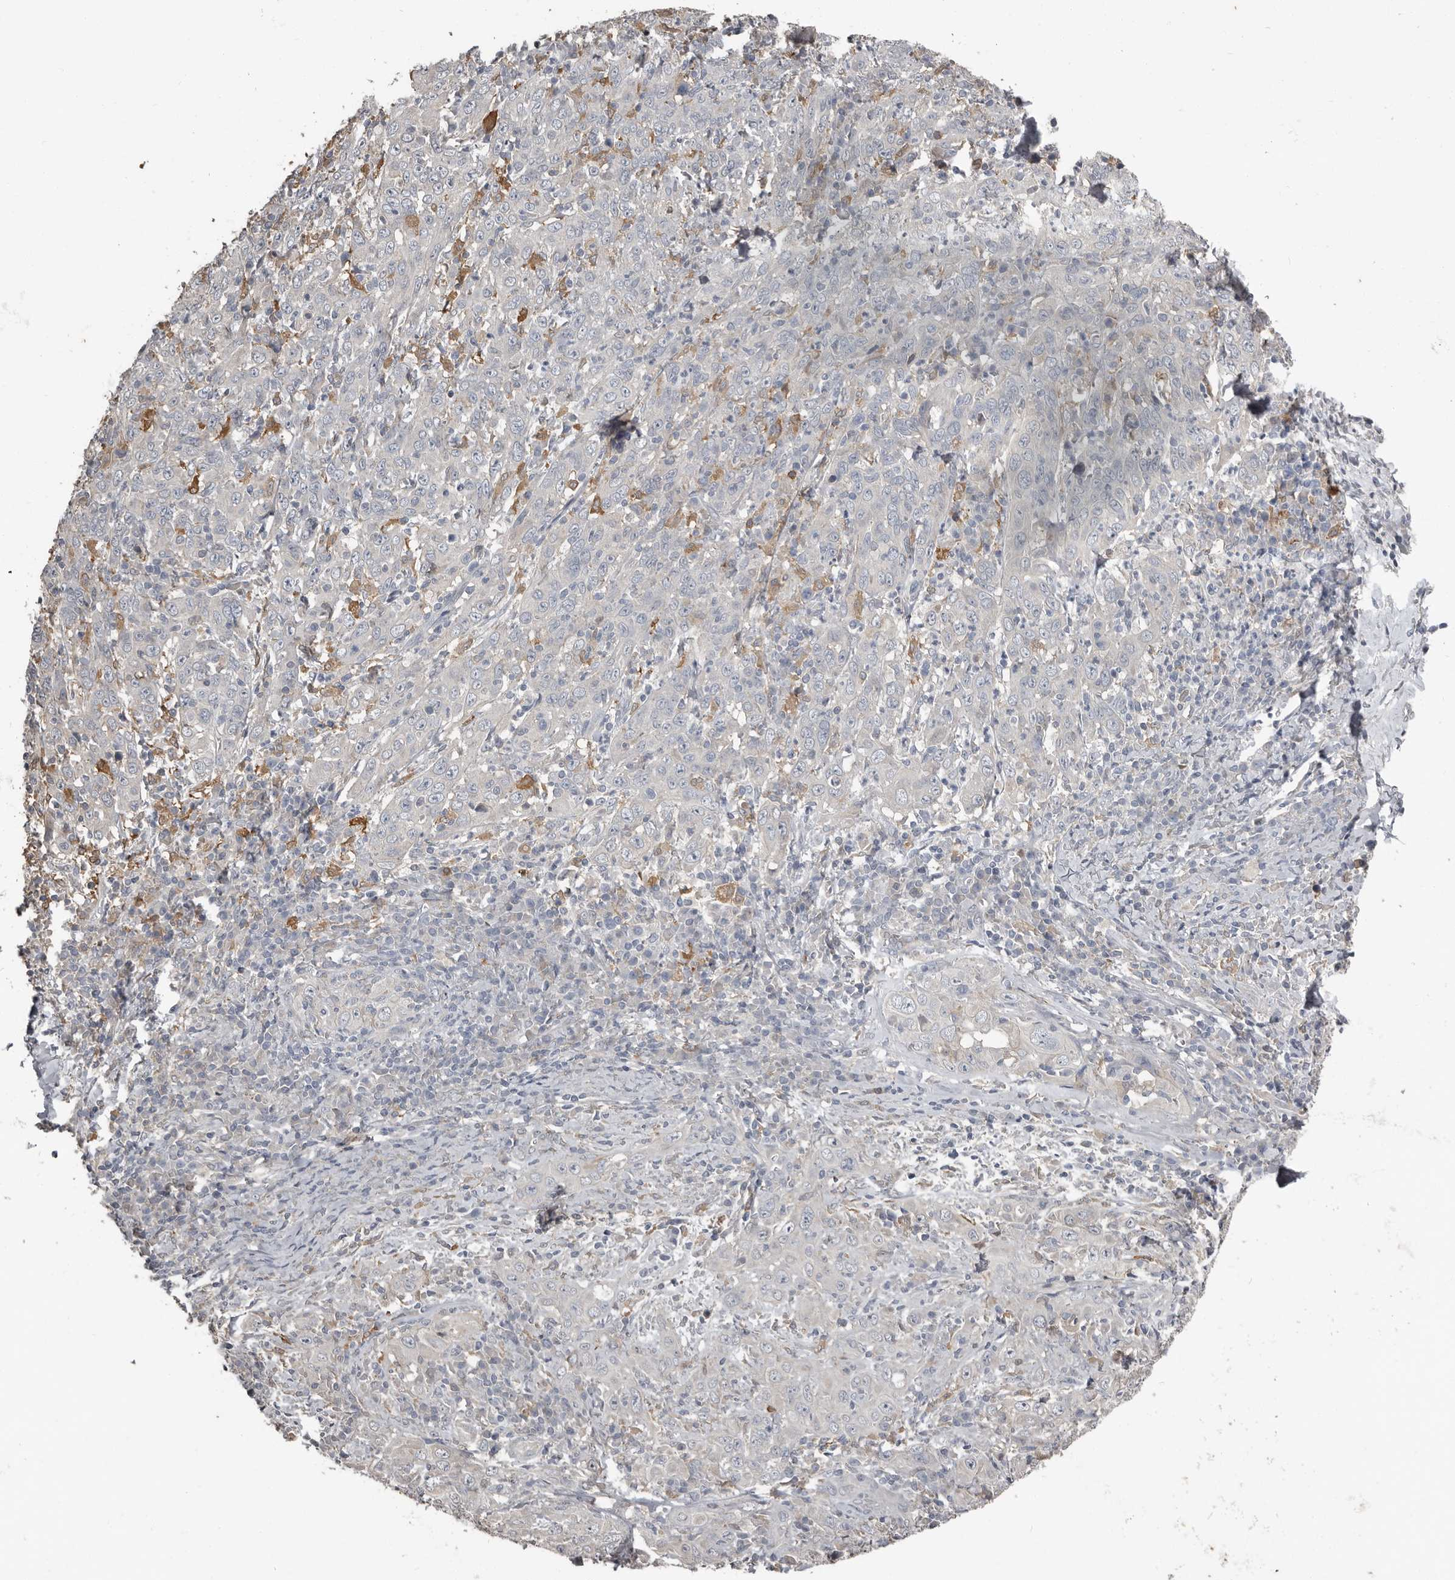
{"staining": {"intensity": "negative", "quantity": "none", "location": "none"}, "tissue": "cervical cancer", "cell_type": "Tumor cells", "image_type": "cancer", "snomed": [{"axis": "morphology", "description": "Squamous cell carcinoma, NOS"}, {"axis": "topography", "description": "Cervix"}], "caption": "This is an IHC image of cervical squamous cell carcinoma. There is no positivity in tumor cells.", "gene": "KCNJ8", "patient": {"sex": "female", "age": 46}}